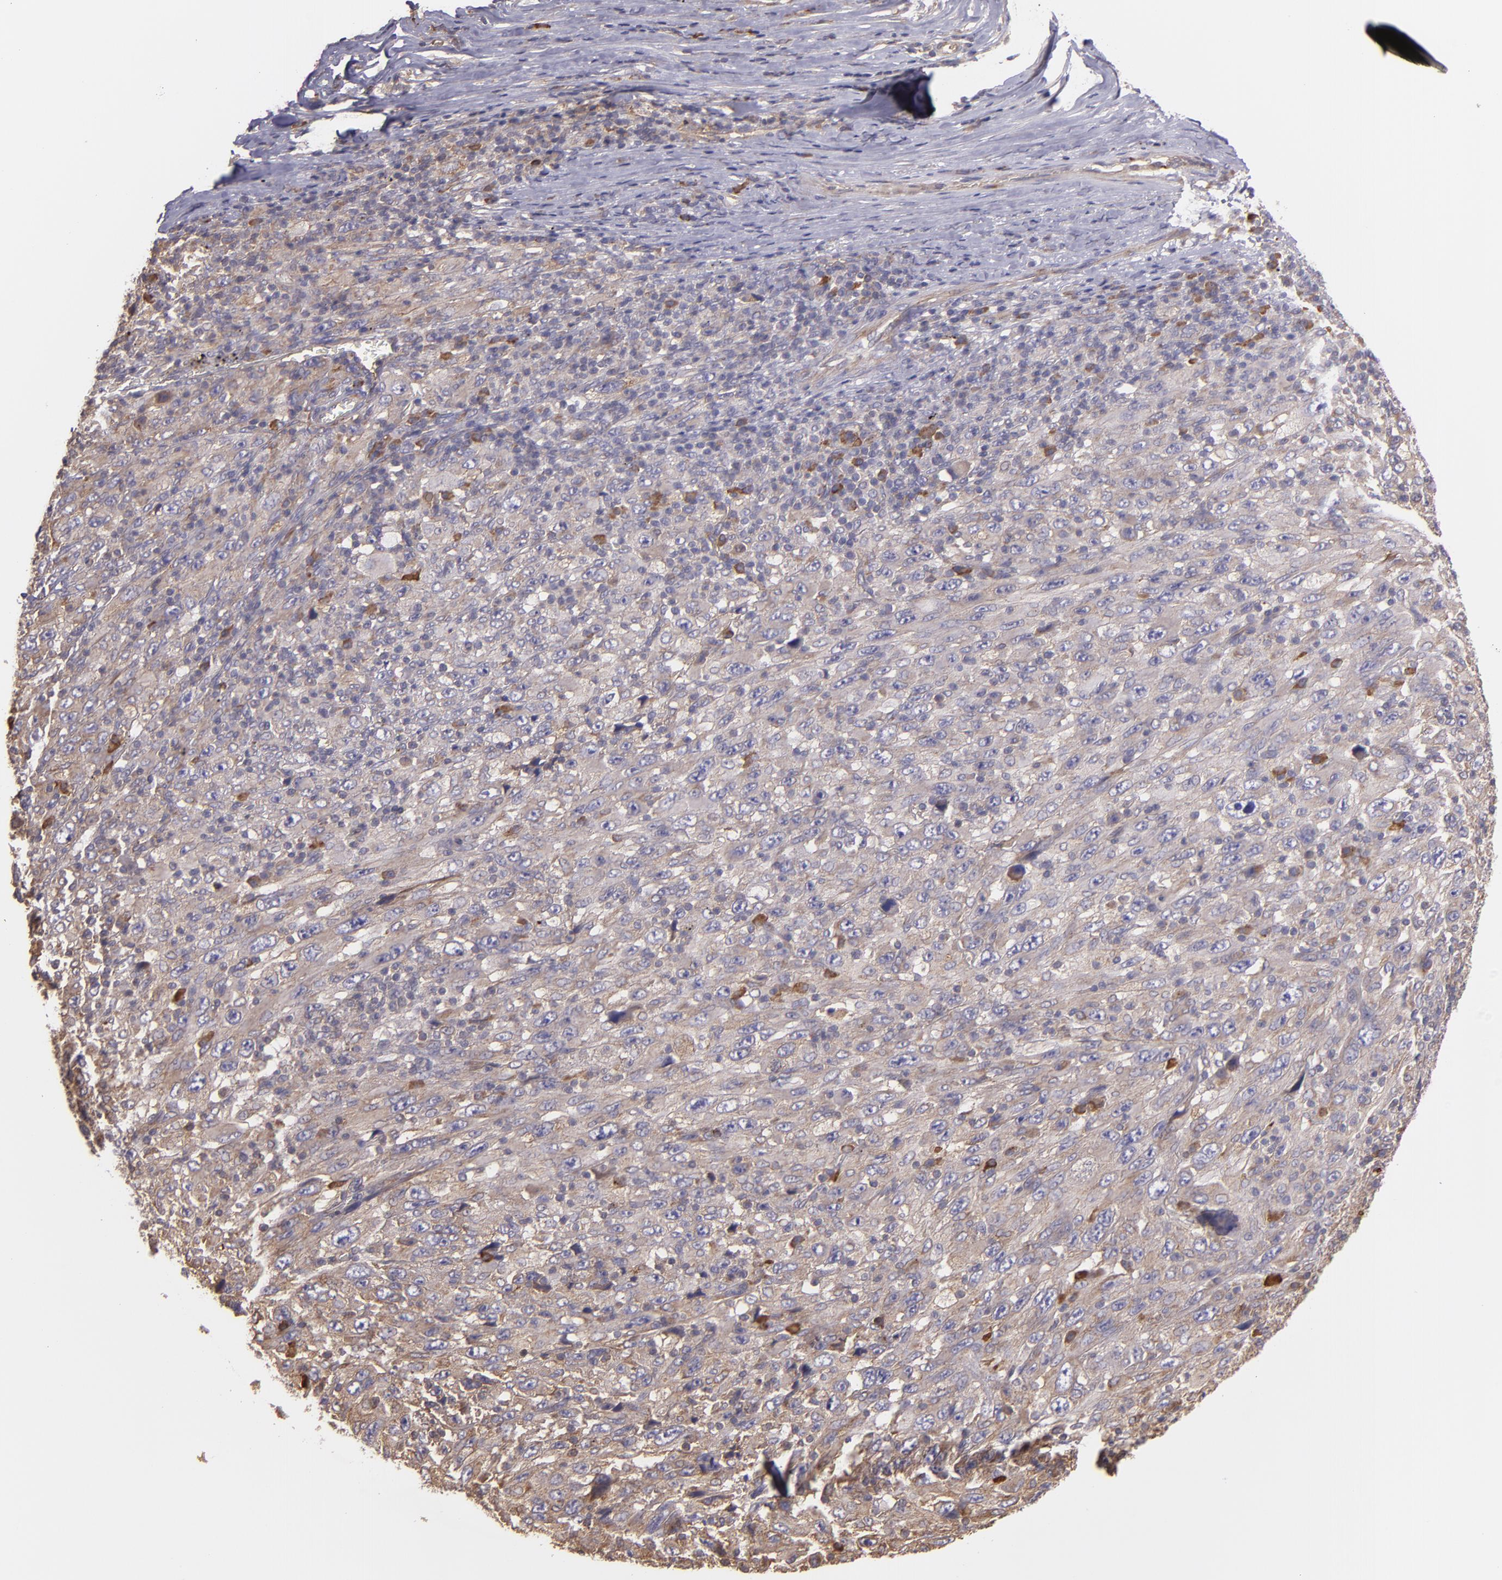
{"staining": {"intensity": "moderate", "quantity": ">75%", "location": "cytoplasmic/membranous"}, "tissue": "melanoma", "cell_type": "Tumor cells", "image_type": "cancer", "snomed": [{"axis": "morphology", "description": "Malignant melanoma, Metastatic site"}, {"axis": "topography", "description": "Skin"}], "caption": "This photomicrograph exhibits immunohistochemistry staining of malignant melanoma (metastatic site), with medium moderate cytoplasmic/membranous staining in about >75% of tumor cells.", "gene": "ECE1", "patient": {"sex": "female", "age": 56}}